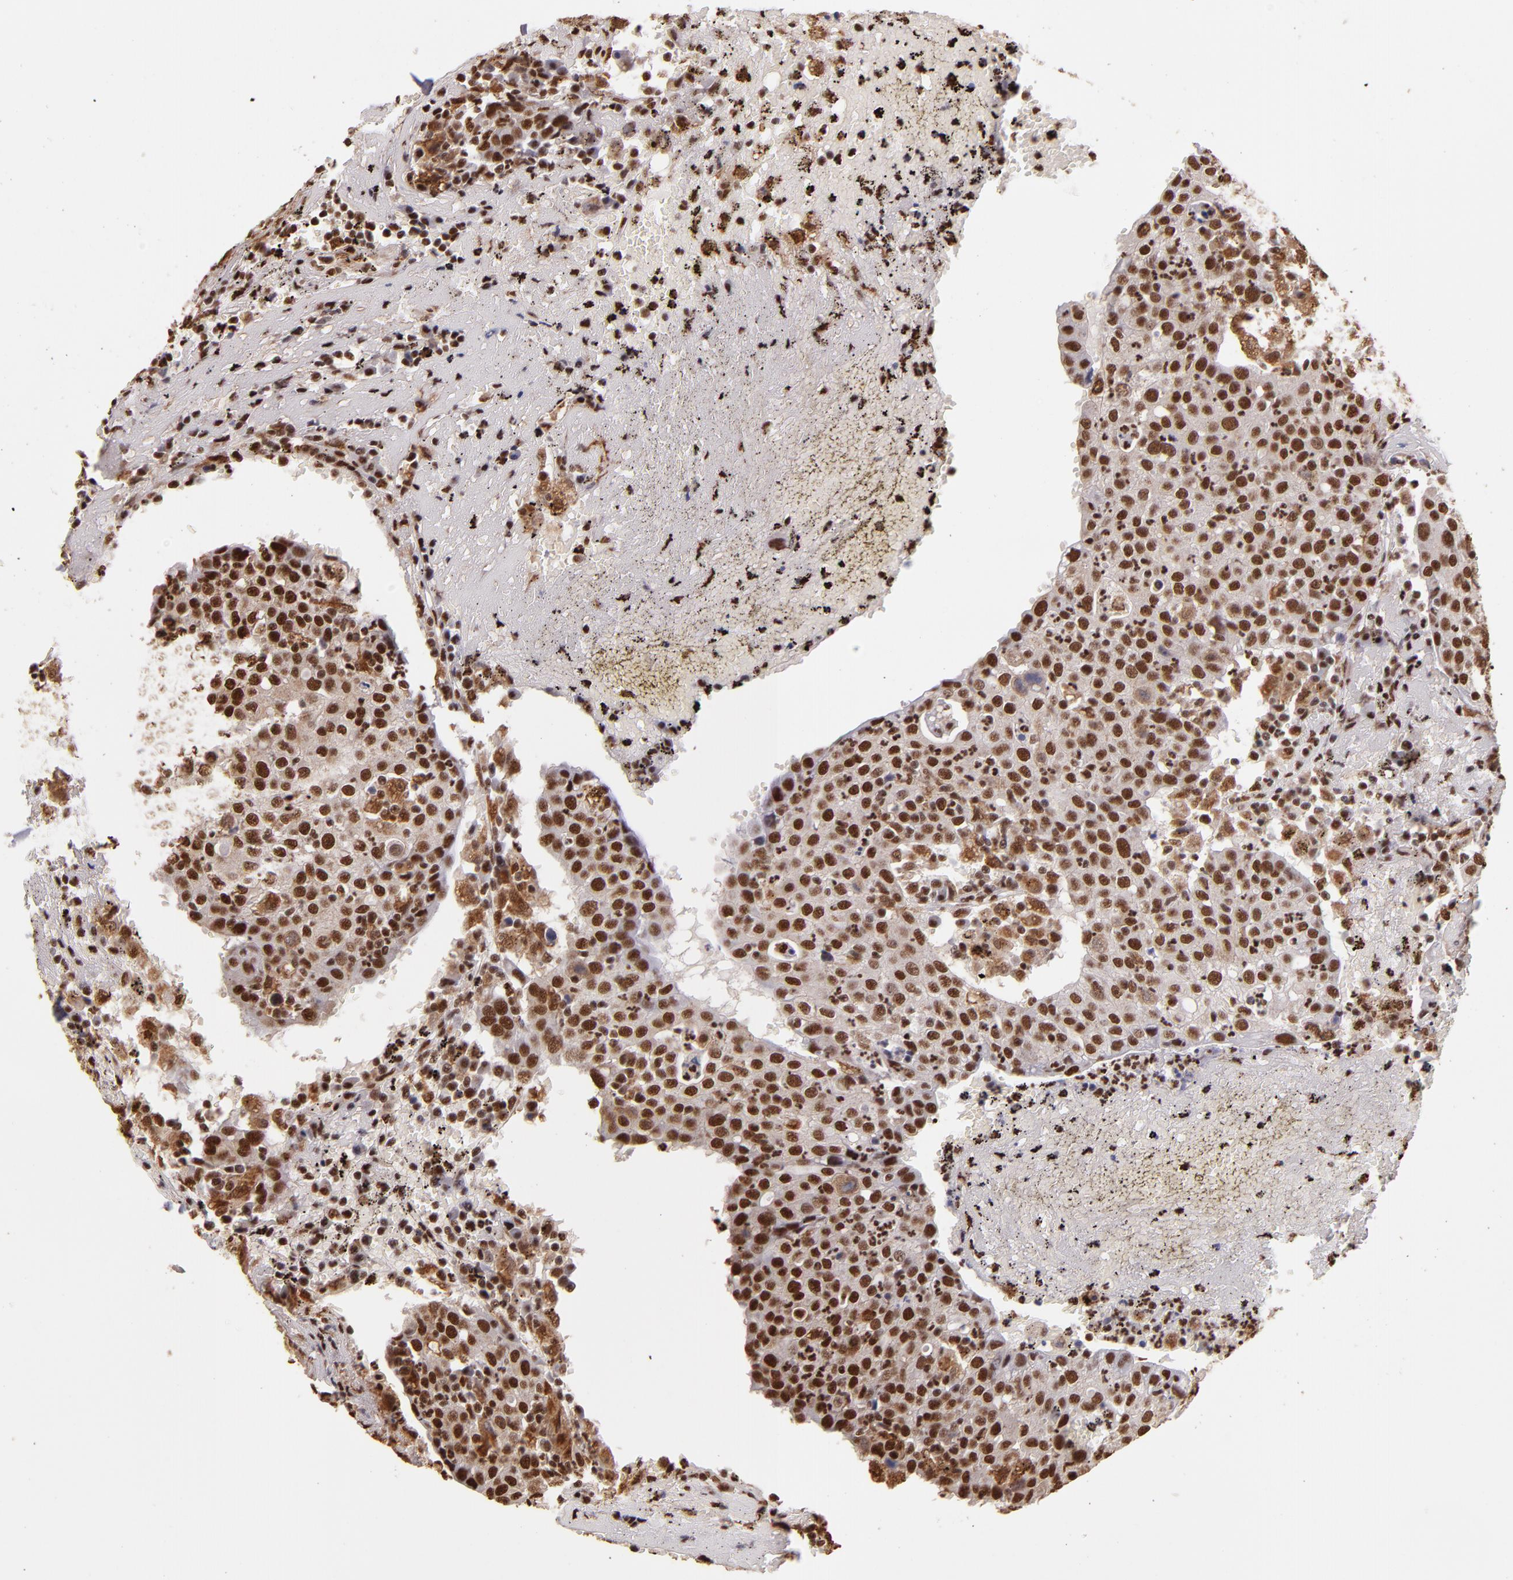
{"staining": {"intensity": "strong", "quantity": ">75%", "location": "cytoplasmic/membranous,nuclear"}, "tissue": "head and neck cancer", "cell_type": "Tumor cells", "image_type": "cancer", "snomed": [{"axis": "morphology", "description": "Adenocarcinoma, NOS"}, {"axis": "topography", "description": "Salivary gland"}, {"axis": "topography", "description": "Head-Neck"}], "caption": "Strong cytoplasmic/membranous and nuclear expression for a protein is appreciated in about >75% of tumor cells of head and neck cancer using immunohistochemistry.", "gene": "SP1", "patient": {"sex": "female", "age": 65}}